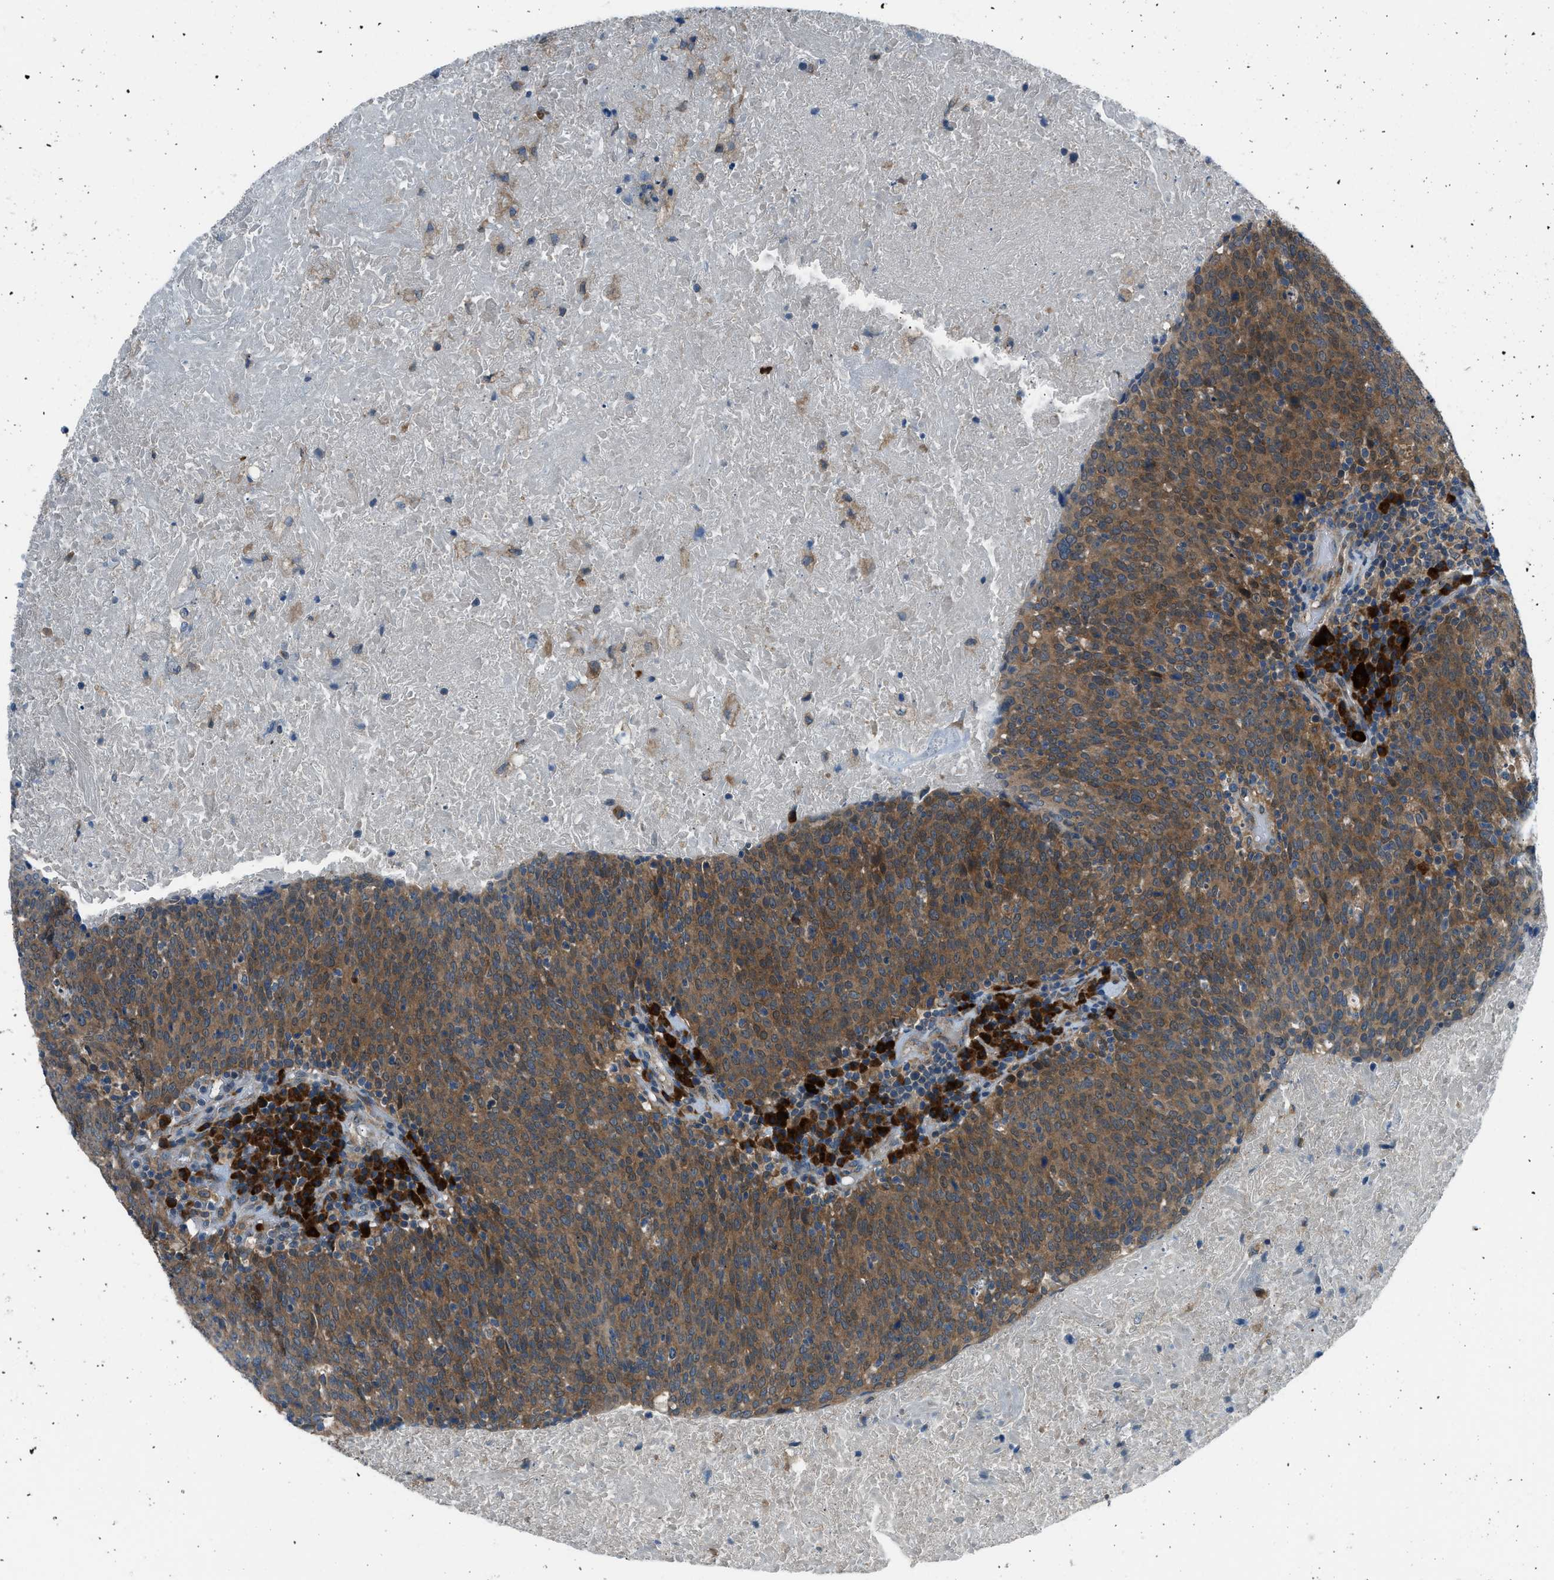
{"staining": {"intensity": "moderate", "quantity": ">75%", "location": "cytoplasmic/membranous"}, "tissue": "head and neck cancer", "cell_type": "Tumor cells", "image_type": "cancer", "snomed": [{"axis": "morphology", "description": "Squamous cell carcinoma, NOS"}, {"axis": "morphology", "description": "Squamous cell carcinoma, metastatic, NOS"}, {"axis": "topography", "description": "Lymph node"}, {"axis": "topography", "description": "Head-Neck"}], "caption": "An image showing moderate cytoplasmic/membranous staining in approximately >75% of tumor cells in squamous cell carcinoma (head and neck), as visualized by brown immunohistochemical staining.", "gene": "EDARADD", "patient": {"sex": "male", "age": 62}}